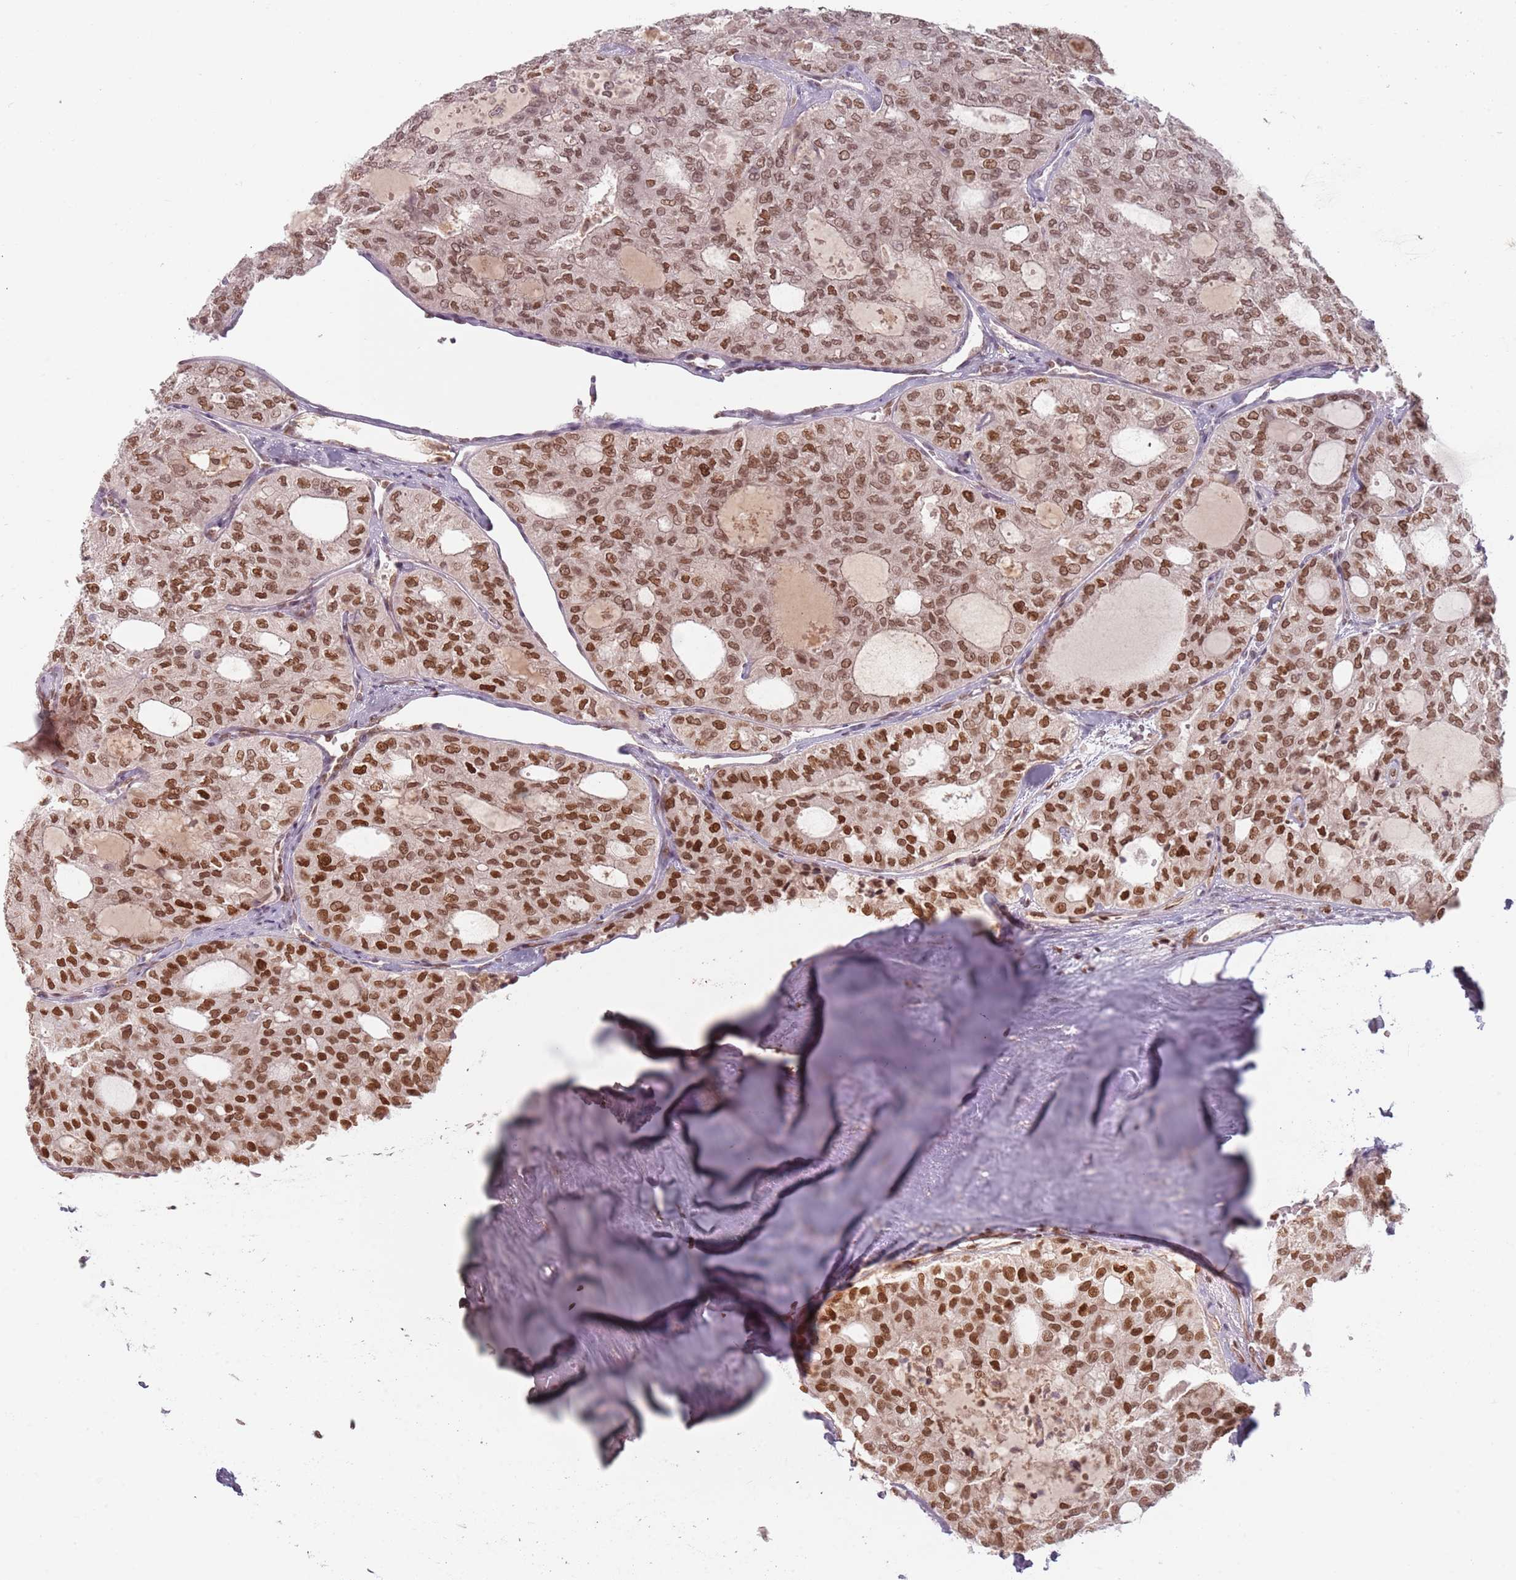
{"staining": {"intensity": "moderate", "quantity": "25%-75%", "location": "cytoplasmic/membranous,nuclear"}, "tissue": "thyroid cancer", "cell_type": "Tumor cells", "image_type": "cancer", "snomed": [{"axis": "morphology", "description": "Follicular adenoma carcinoma, NOS"}, {"axis": "topography", "description": "Thyroid gland"}], "caption": "Human thyroid follicular adenoma carcinoma stained for a protein (brown) displays moderate cytoplasmic/membranous and nuclear positive positivity in about 25%-75% of tumor cells.", "gene": "NUP50", "patient": {"sex": "male", "age": 75}}